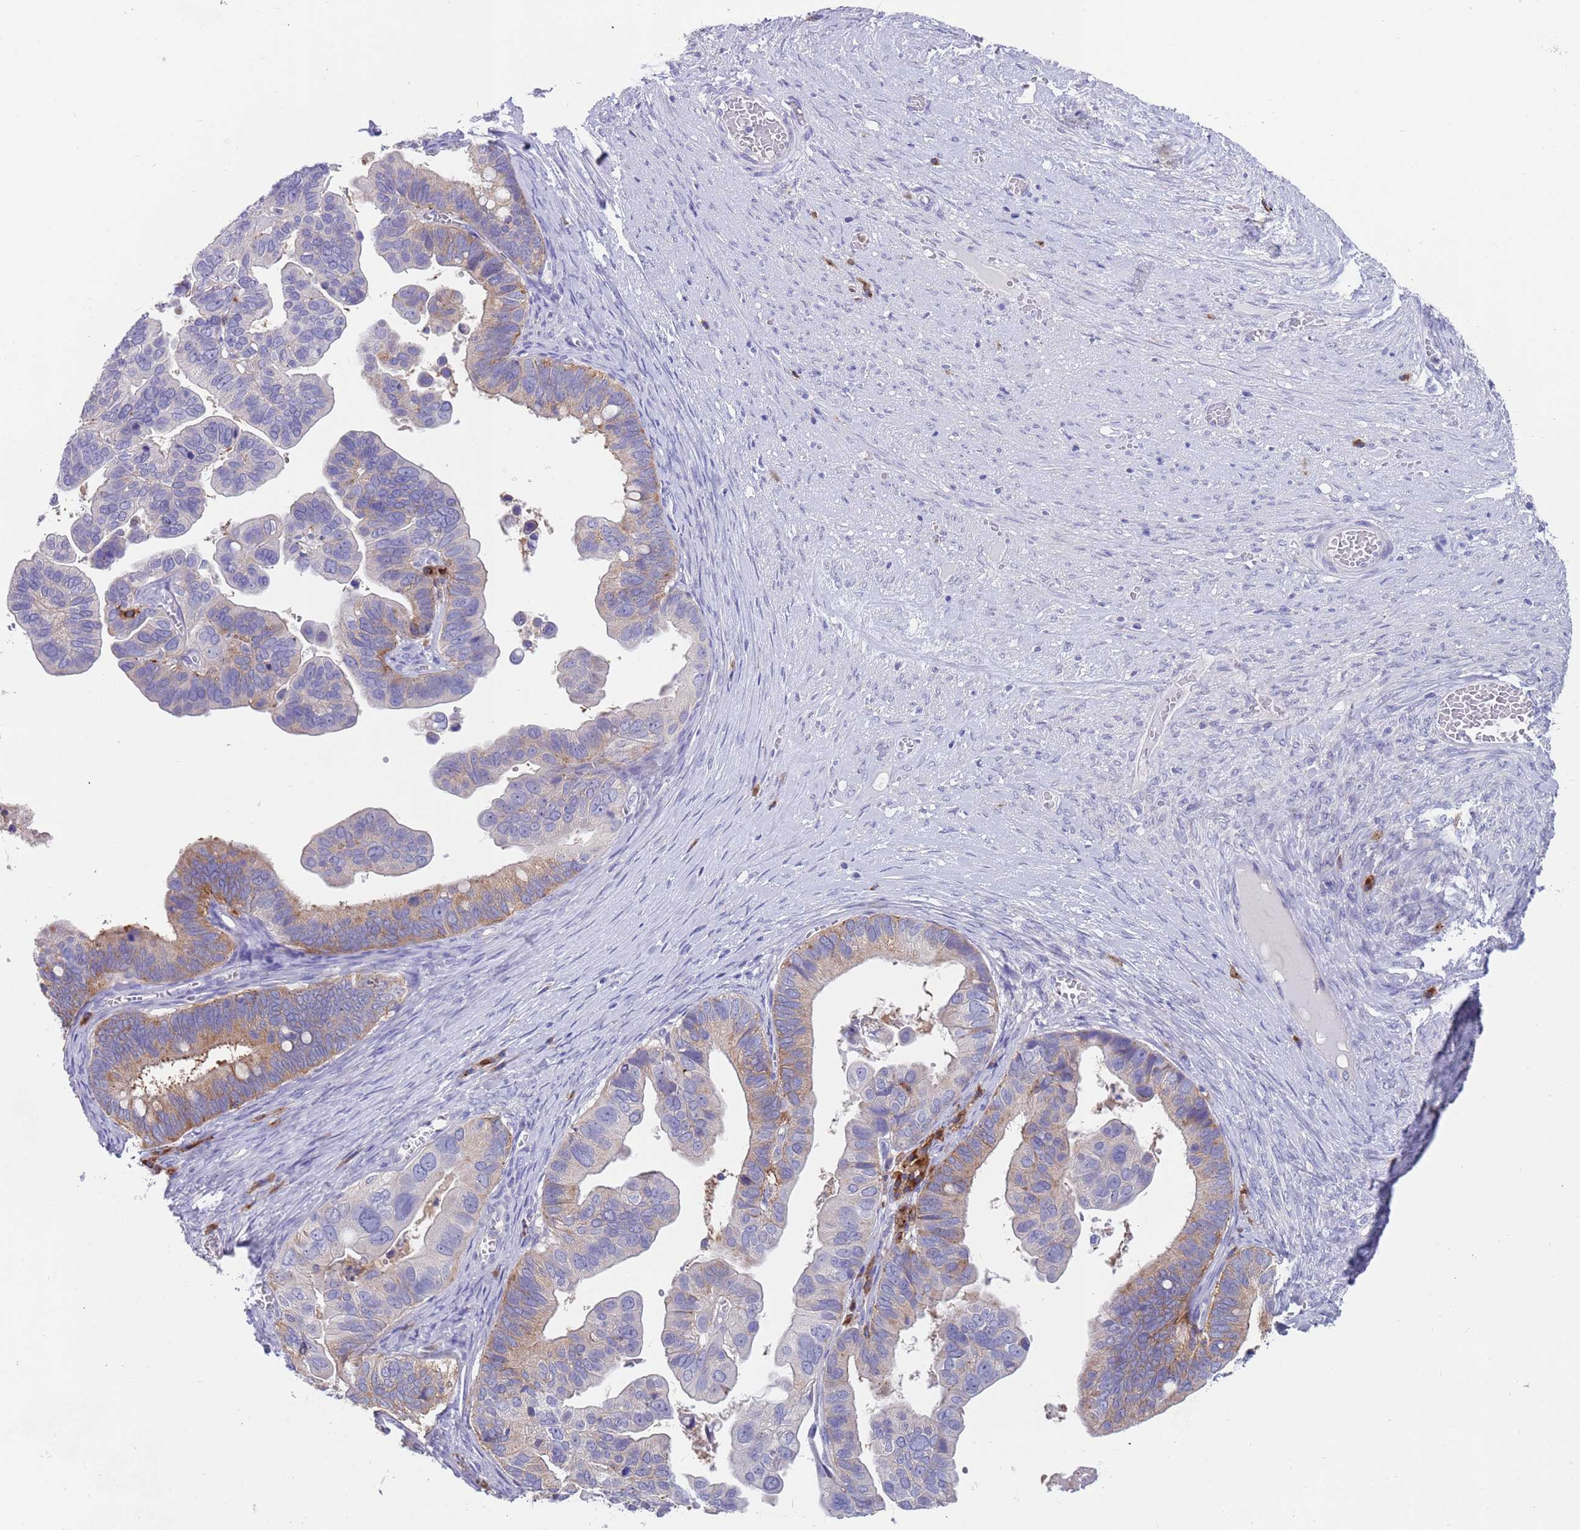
{"staining": {"intensity": "moderate", "quantity": "<25%", "location": "cytoplasmic/membranous"}, "tissue": "ovarian cancer", "cell_type": "Tumor cells", "image_type": "cancer", "snomed": [{"axis": "morphology", "description": "Cystadenocarcinoma, serous, NOS"}, {"axis": "topography", "description": "Ovary"}], "caption": "Brown immunohistochemical staining in ovarian serous cystadenocarcinoma displays moderate cytoplasmic/membranous expression in approximately <25% of tumor cells.", "gene": "TYW1", "patient": {"sex": "female", "age": 56}}